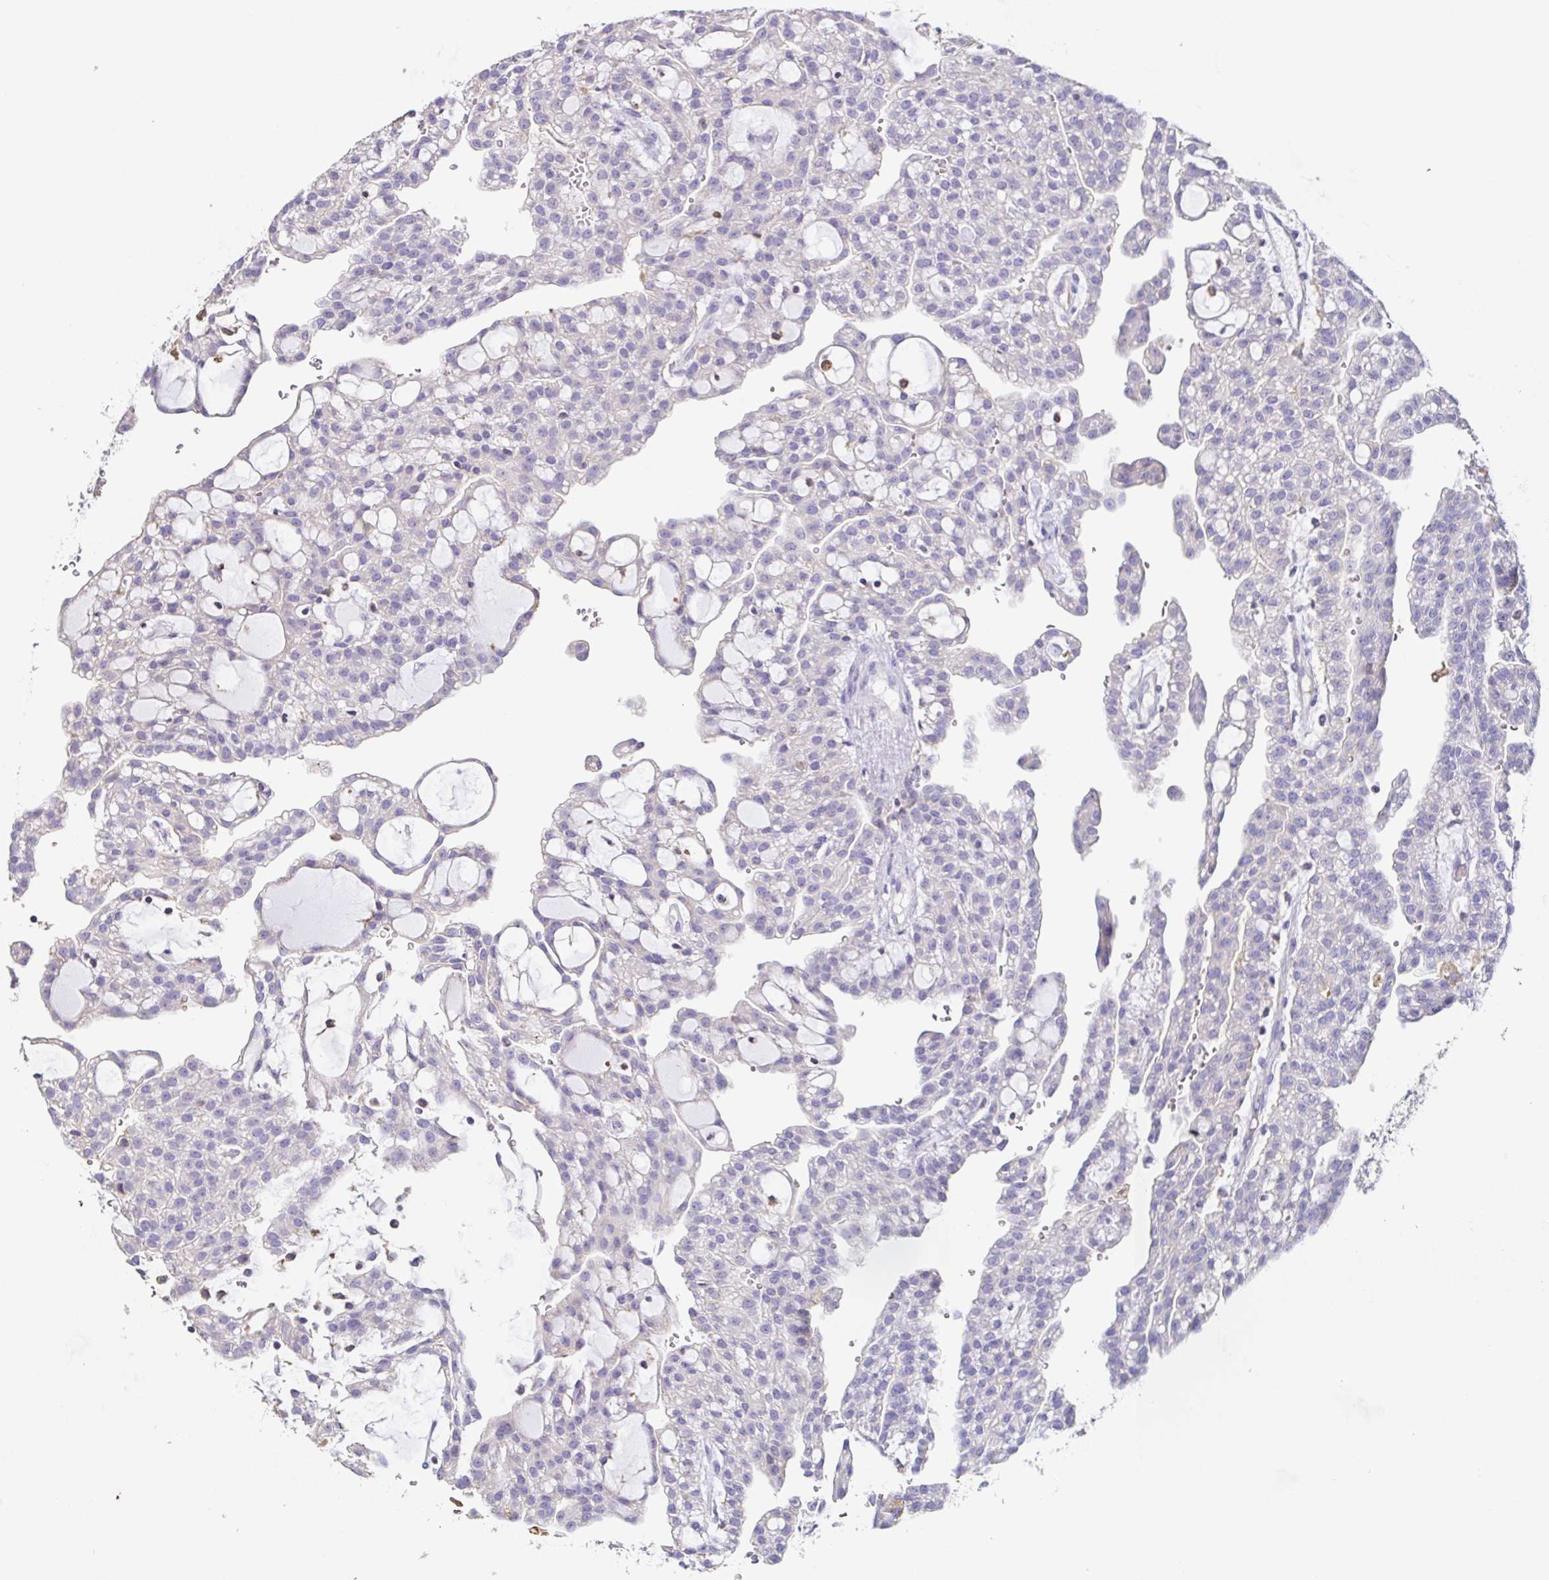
{"staining": {"intensity": "negative", "quantity": "none", "location": "none"}, "tissue": "renal cancer", "cell_type": "Tumor cells", "image_type": "cancer", "snomed": [{"axis": "morphology", "description": "Adenocarcinoma, NOS"}, {"axis": "topography", "description": "Kidney"}], "caption": "Renal adenocarcinoma was stained to show a protein in brown. There is no significant expression in tumor cells.", "gene": "ANXA10", "patient": {"sex": "male", "age": 63}}